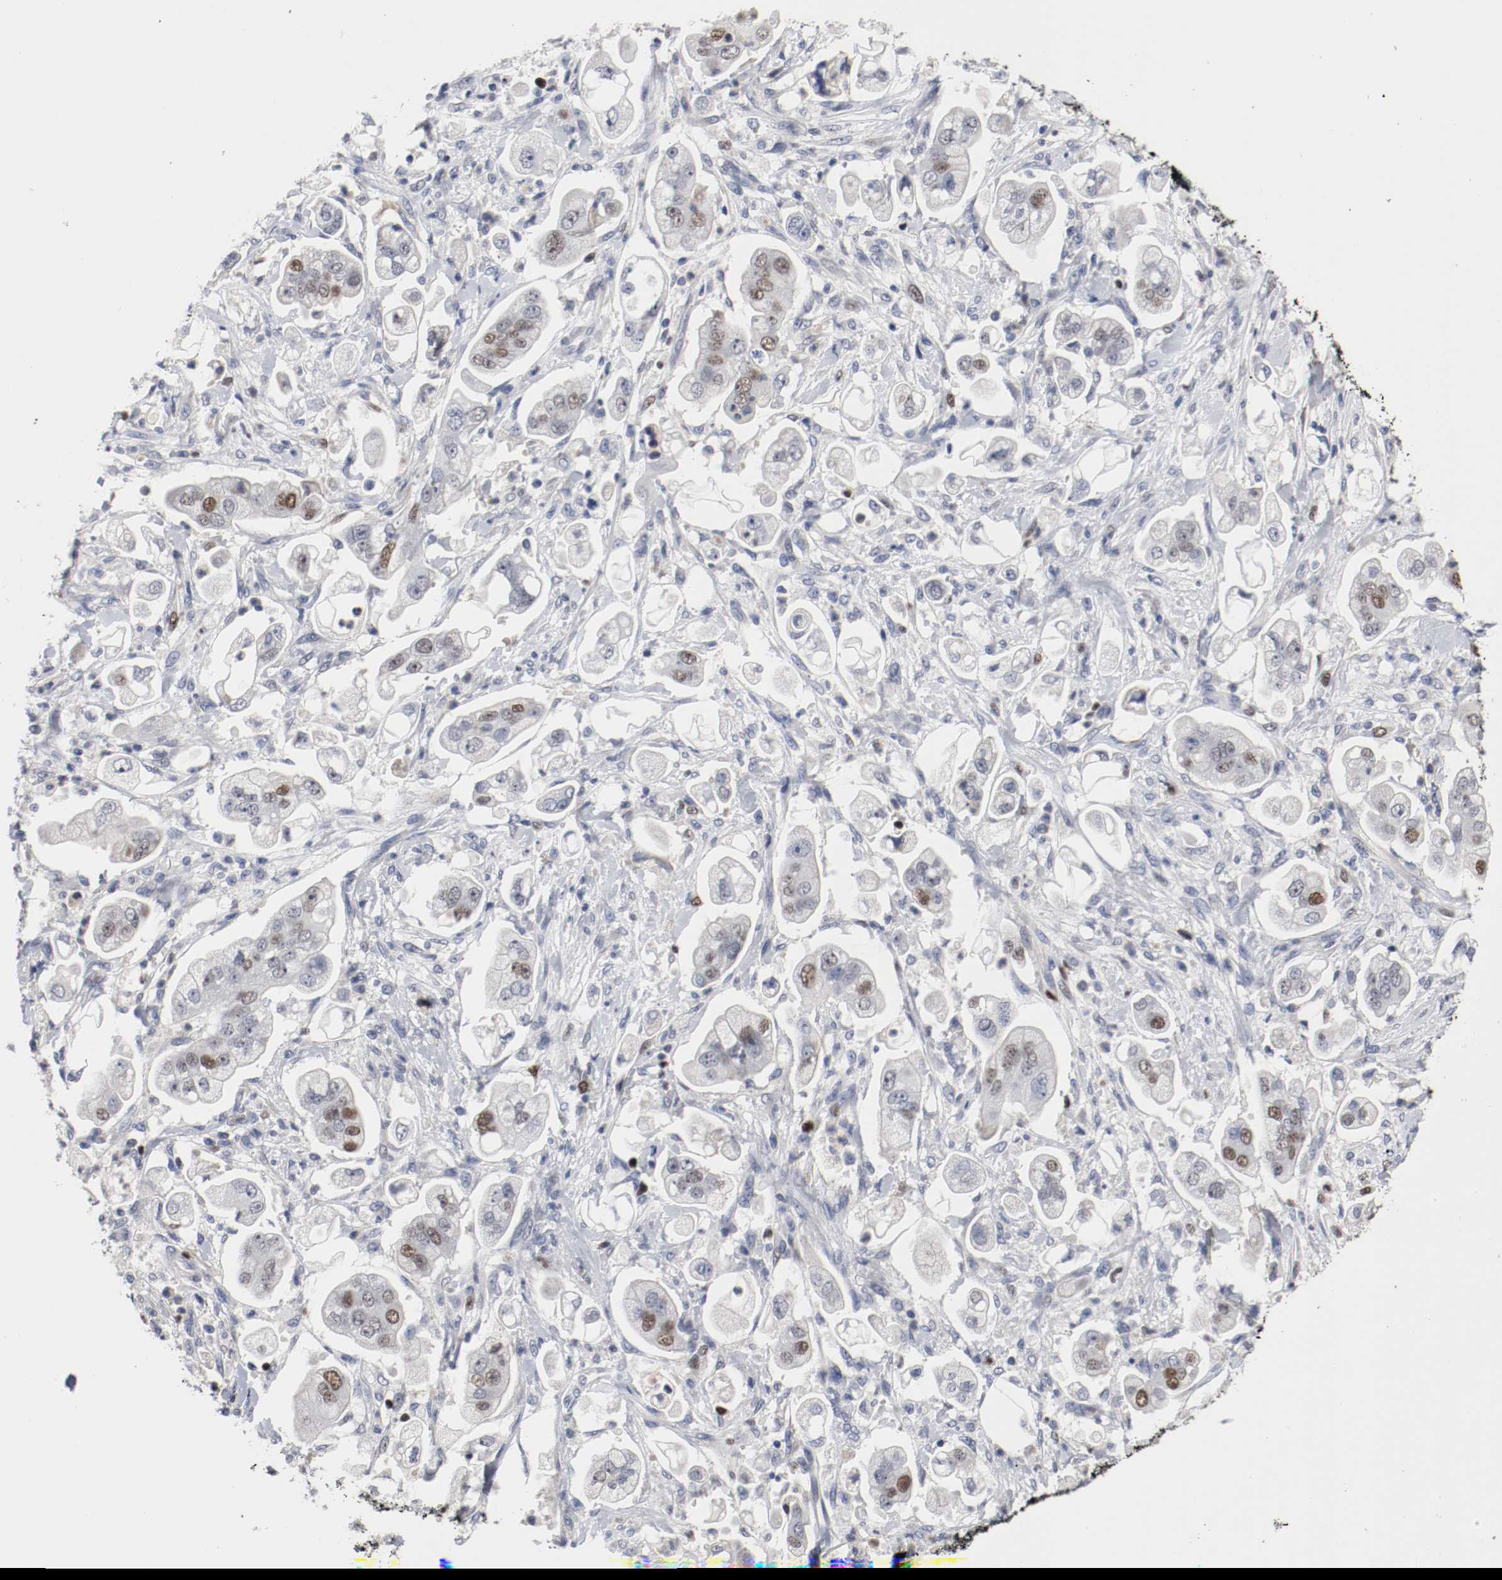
{"staining": {"intensity": "weak", "quantity": "<25%", "location": "nuclear"}, "tissue": "stomach cancer", "cell_type": "Tumor cells", "image_type": "cancer", "snomed": [{"axis": "morphology", "description": "Adenocarcinoma, NOS"}, {"axis": "topography", "description": "Stomach"}], "caption": "A histopathology image of human stomach cancer is negative for staining in tumor cells.", "gene": "MCM6", "patient": {"sex": "male", "age": 62}}